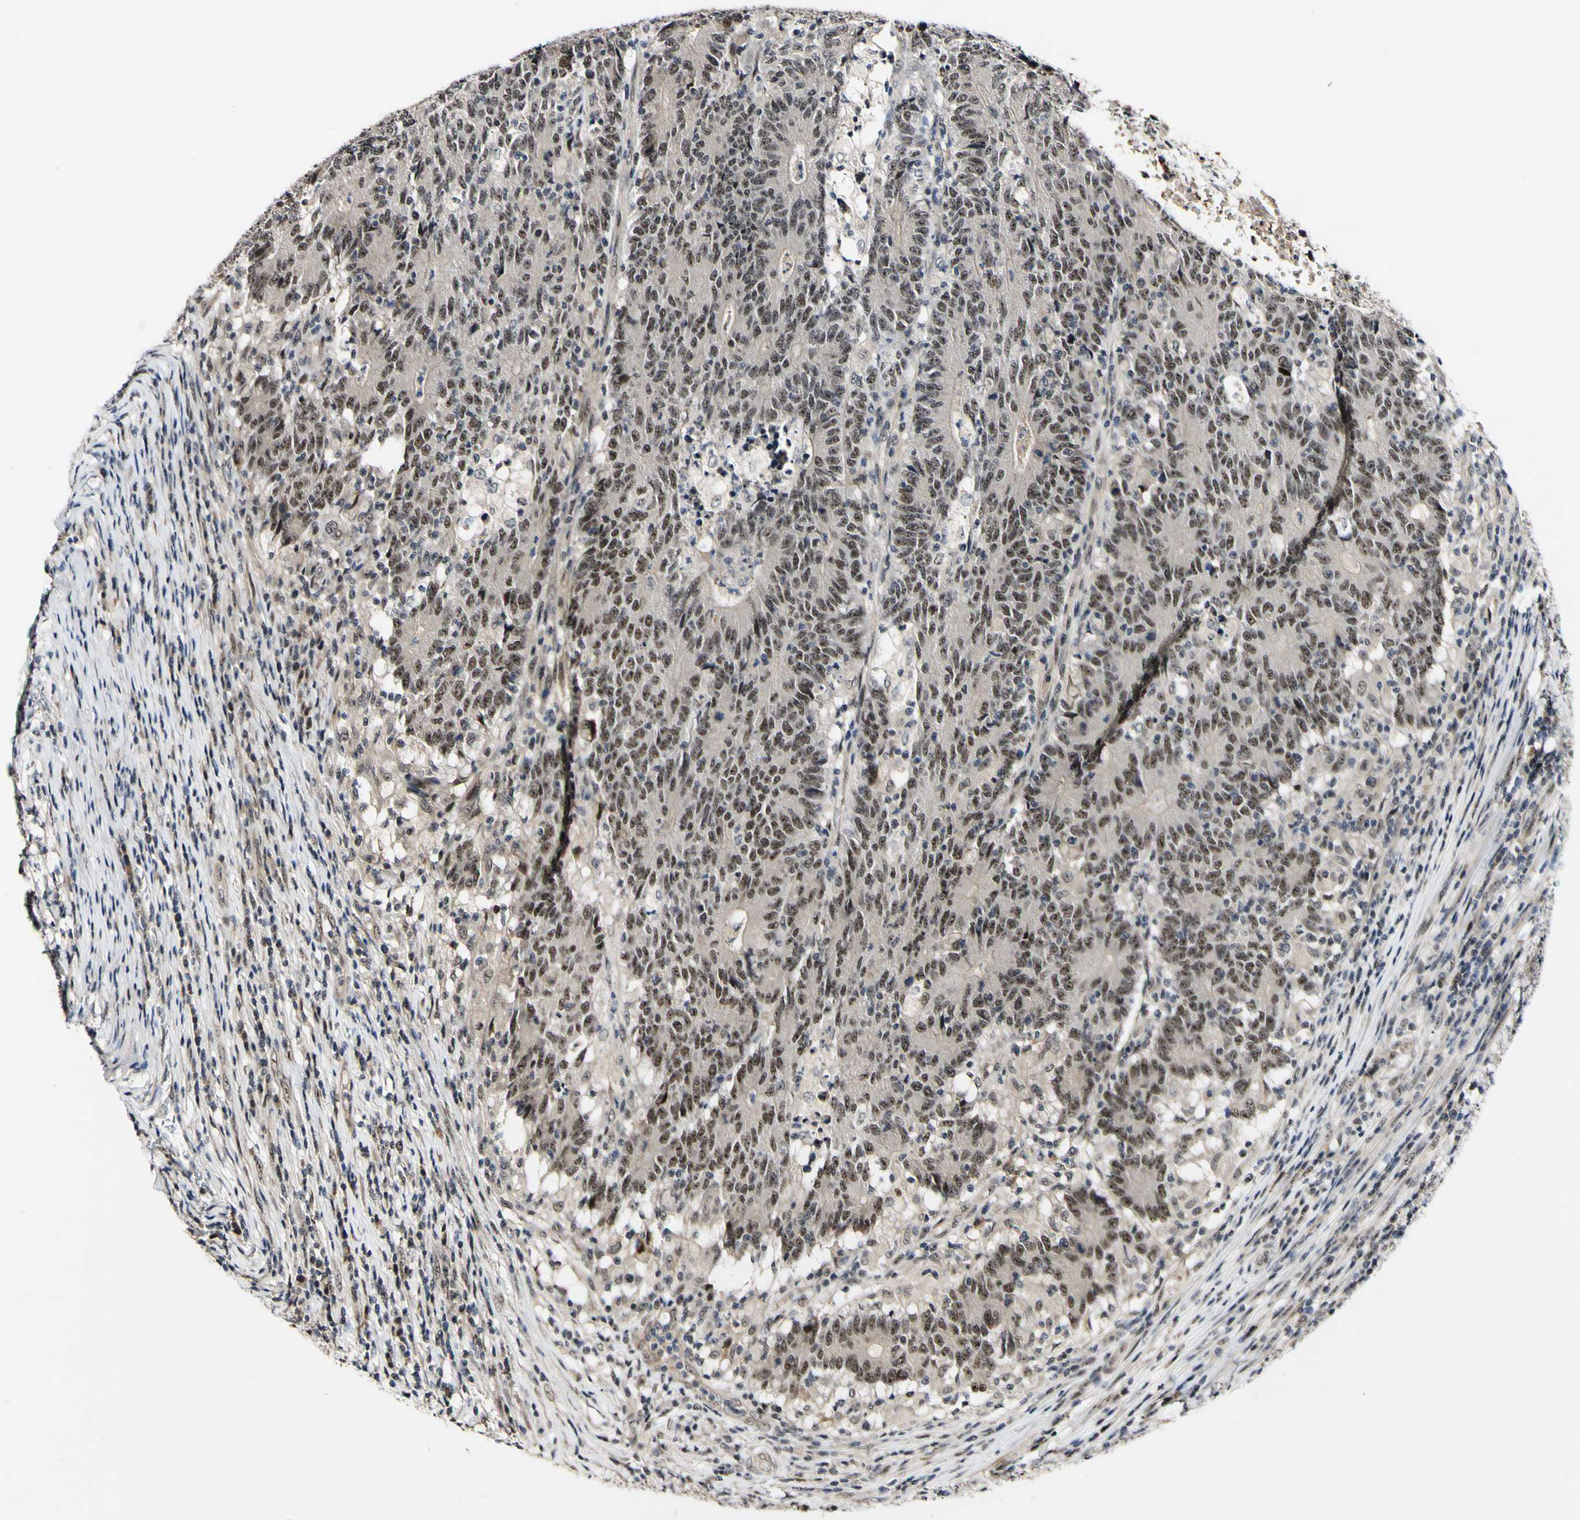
{"staining": {"intensity": "moderate", "quantity": ">75%", "location": "nuclear"}, "tissue": "colorectal cancer", "cell_type": "Tumor cells", "image_type": "cancer", "snomed": [{"axis": "morphology", "description": "Normal tissue, NOS"}, {"axis": "morphology", "description": "Adenocarcinoma, NOS"}, {"axis": "topography", "description": "Colon"}], "caption": "Colorectal cancer stained with DAB (3,3'-diaminobenzidine) IHC shows medium levels of moderate nuclear expression in about >75% of tumor cells.", "gene": "POLR2F", "patient": {"sex": "female", "age": 75}}